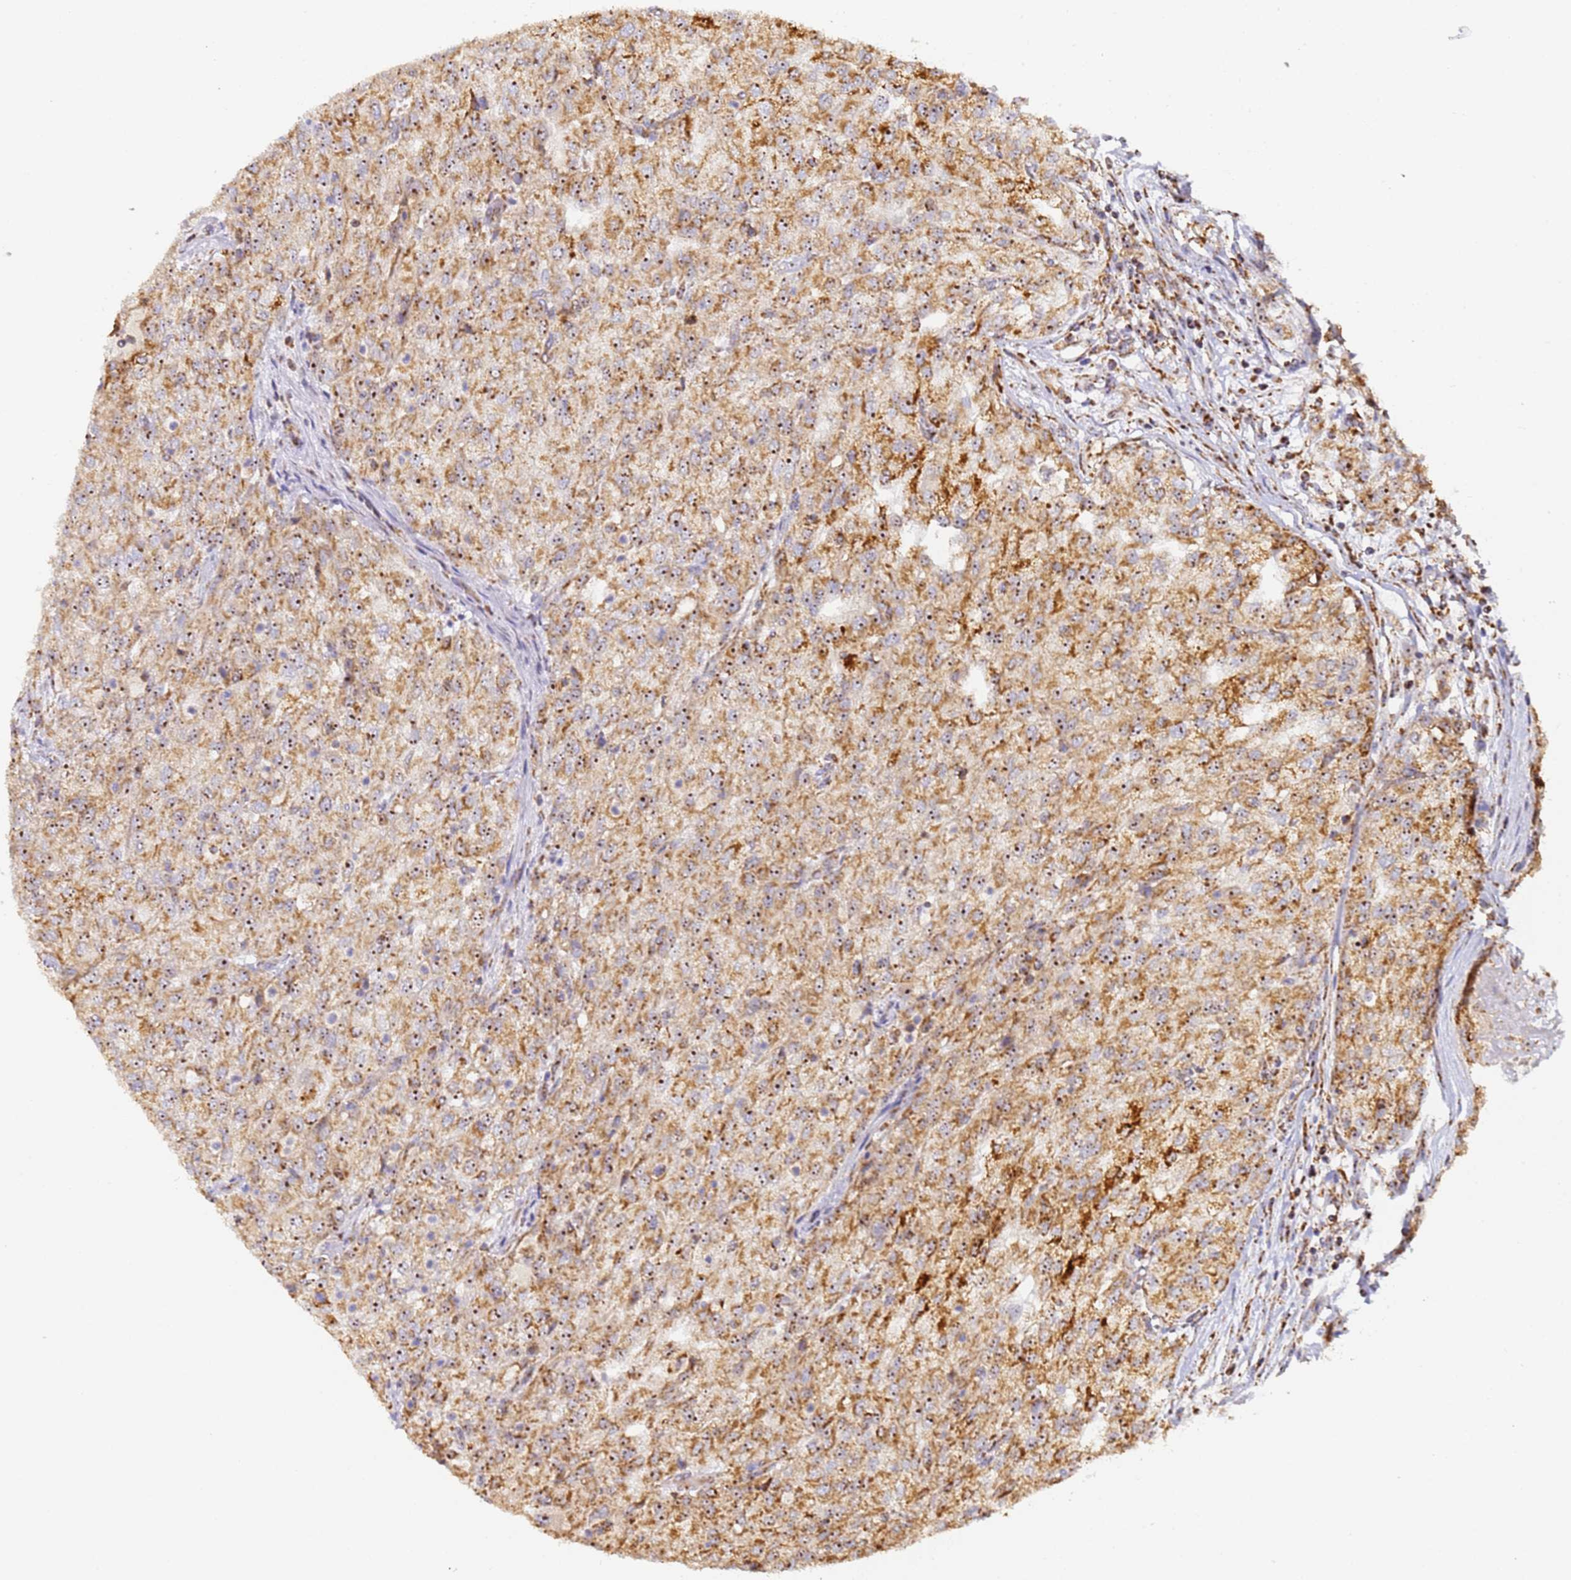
{"staining": {"intensity": "moderate", "quantity": ">75%", "location": "cytoplasmic/membranous,nuclear"}, "tissue": "renal cancer", "cell_type": "Tumor cells", "image_type": "cancer", "snomed": [{"axis": "morphology", "description": "Adenocarcinoma, NOS"}, {"axis": "topography", "description": "Kidney"}], "caption": "Approximately >75% of tumor cells in human renal cancer exhibit moderate cytoplasmic/membranous and nuclear protein staining as visualized by brown immunohistochemical staining.", "gene": "FRG2C", "patient": {"sex": "female", "age": 54}}